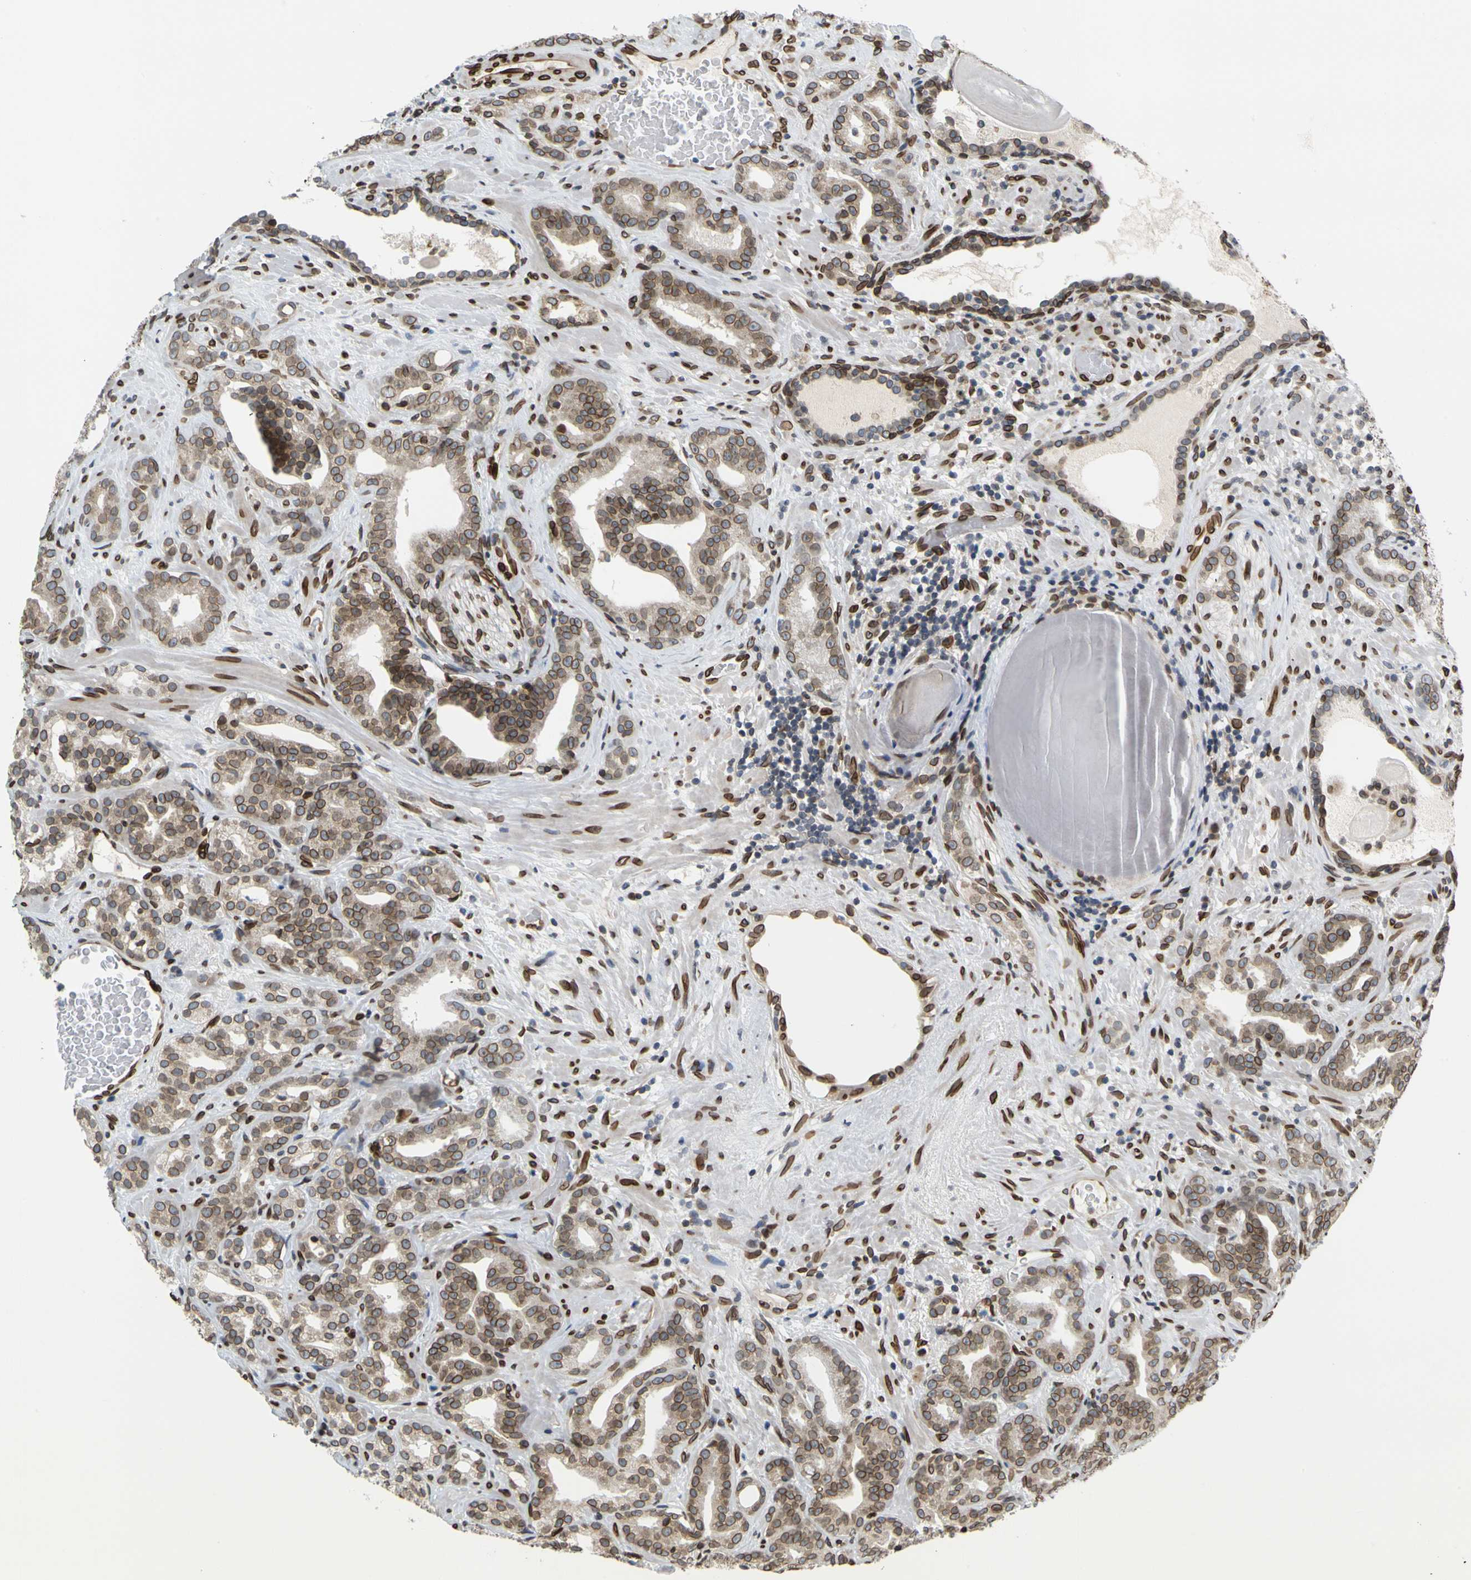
{"staining": {"intensity": "moderate", "quantity": ">75%", "location": "cytoplasmic/membranous,nuclear"}, "tissue": "prostate cancer", "cell_type": "Tumor cells", "image_type": "cancer", "snomed": [{"axis": "morphology", "description": "Adenocarcinoma, Low grade"}, {"axis": "topography", "description": "Prostate"}], "caption": "Prostate cancer (low-grade adenocarcinoma) was stained to show a protein in brown. There is medium levels of moderate cytoplasmic/membranous and nuclear positivity in approximately >75% of tumor cells.", "gene": "SUN1", "patient": {"sex": "male", "age": 63}}